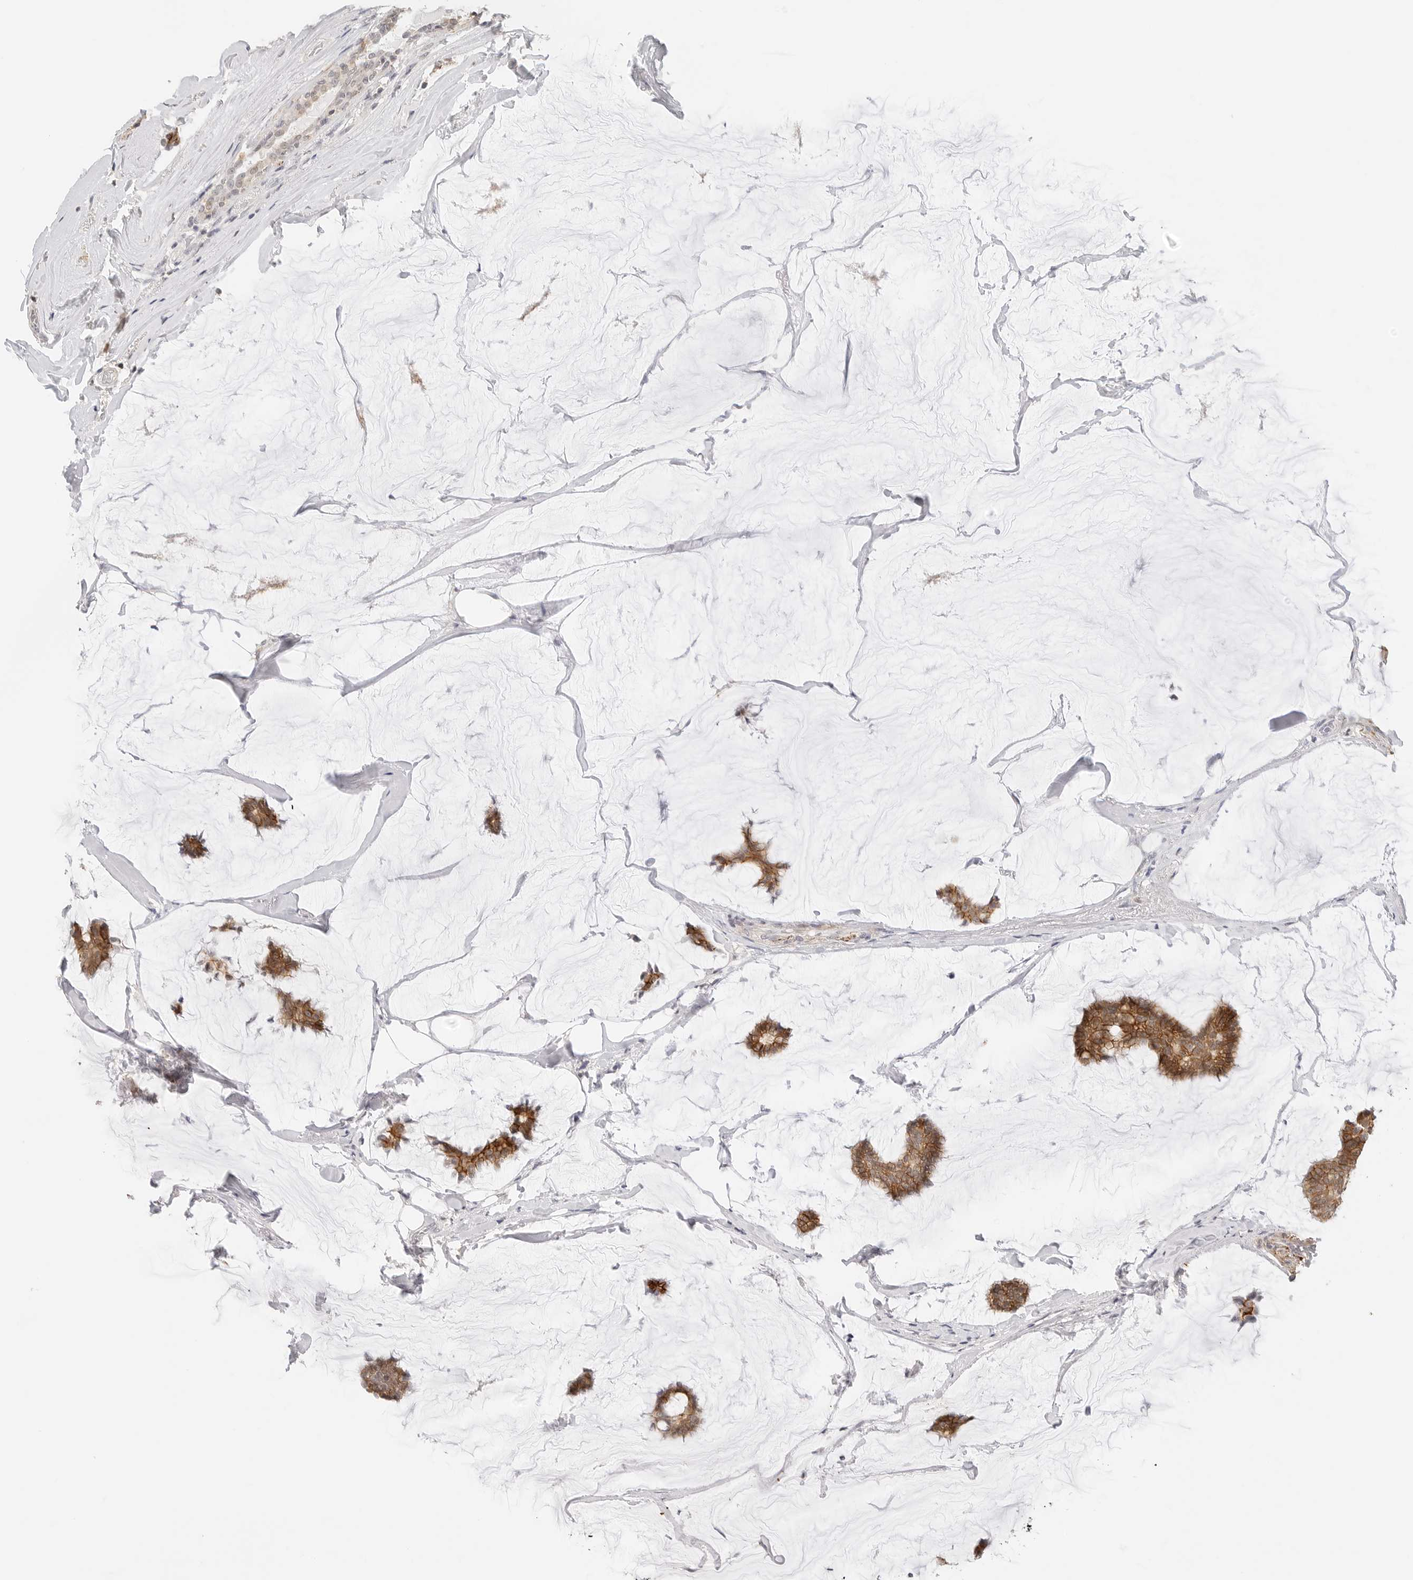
{"staining": {"intensity": "moderate", "quantity": ">75%", "location": "cytoplasmic/membranous"}, "tissue": "breast cancer", "cell_type": "Tumor cells", "image_type": "cancer", "snomed": [{"axis": "morphology", "description": "Duct carcinoma"}, {"axis": "topography", "description": "Breast"}], "caption": "IHC photomicrograph of human breast intraductal carcinoma stained for a protein (brown), which shows medium levels of moderate cytoplasmic/membranous positivity in approximately >75% of tumor cells.", "gene": "PCDH19", "patient": {"sex": "female", "age": 93}}